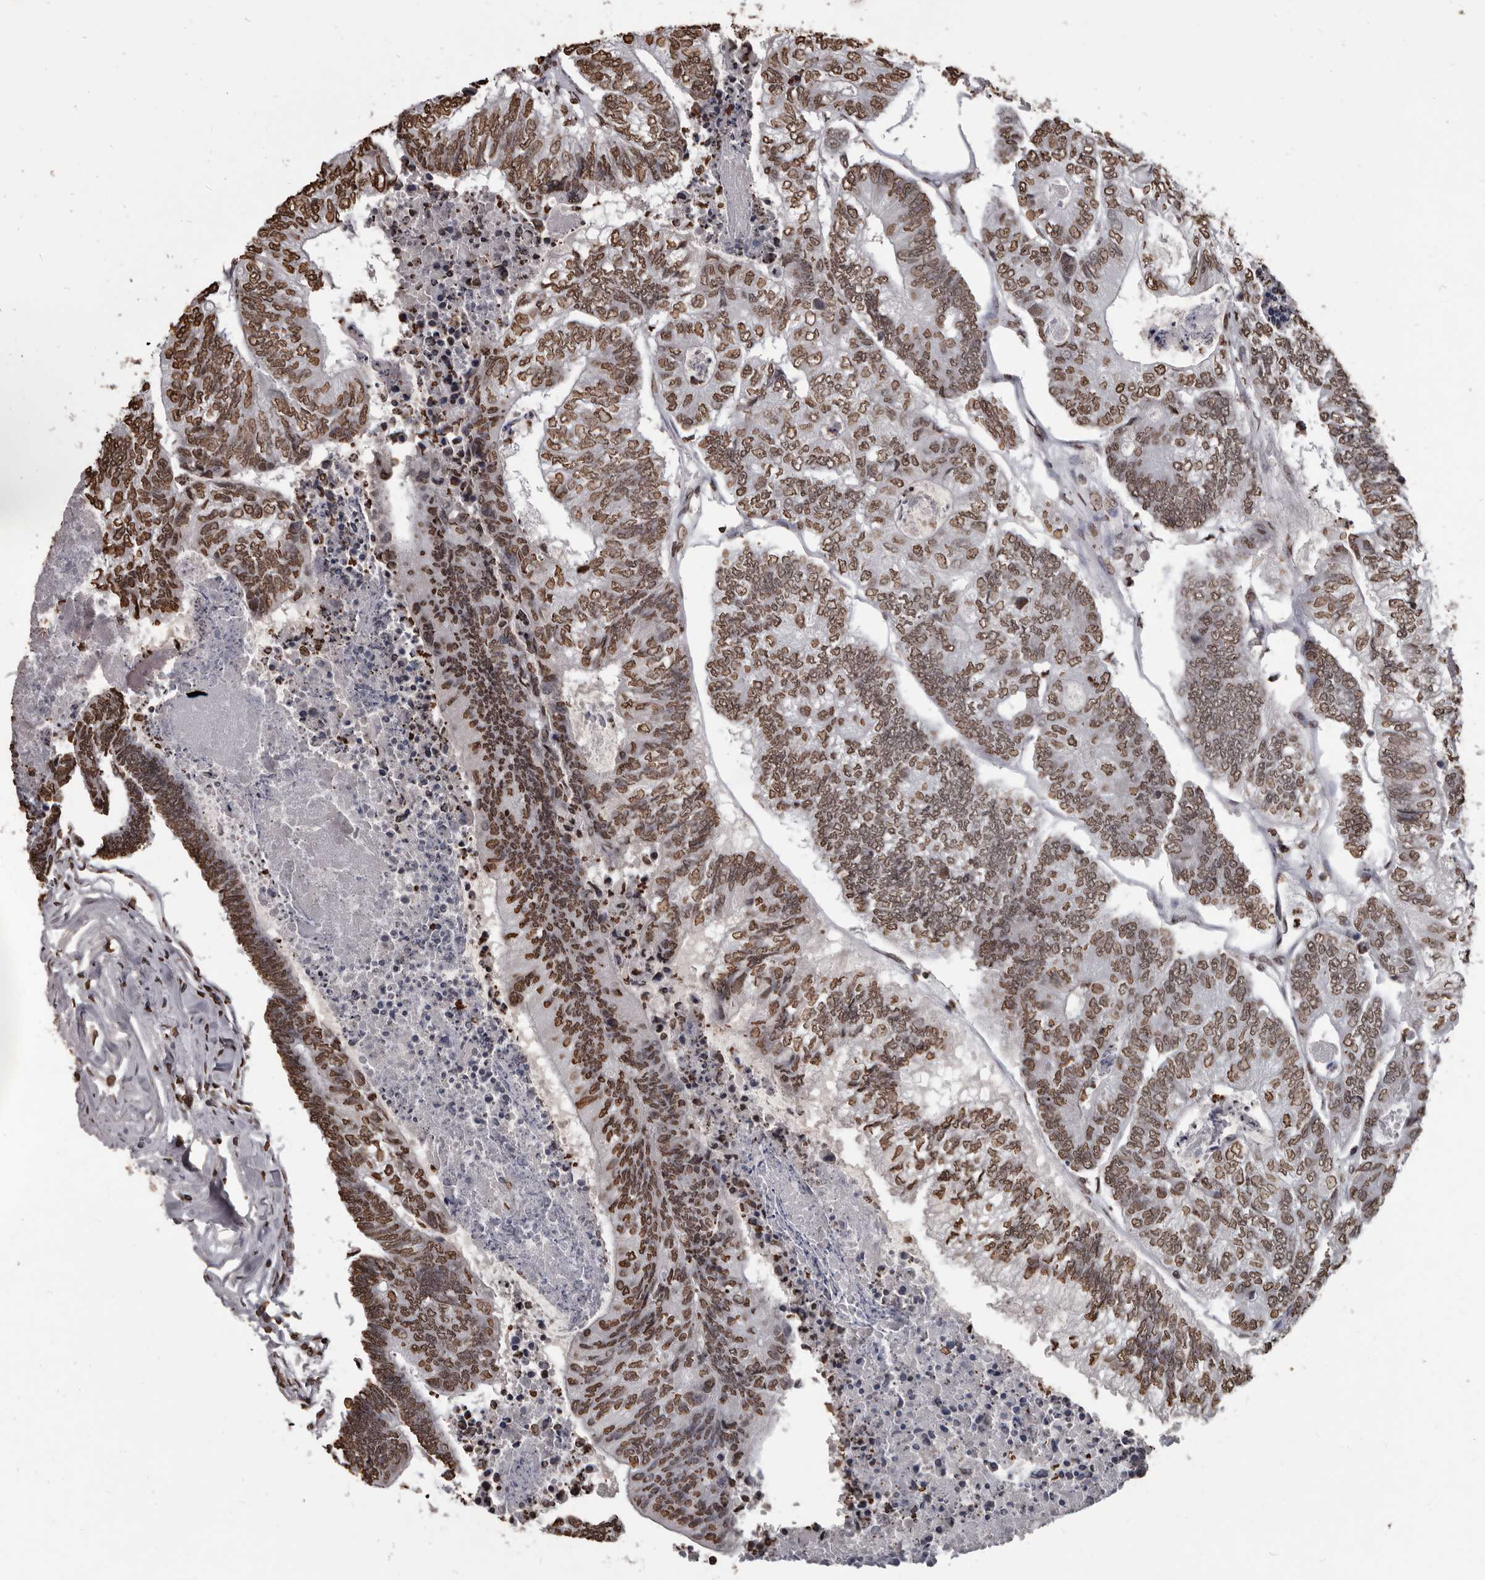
{"staining": {"intensity": "strong", "quantity": ">75%", "location": "cytoplasmic/membranous,nuclear"}, "tissue": "colorectal cancer", "cell_type": "Tumor cells", "image_type": "cancer", "snomed": [{"axis": "morphology", "description": "Adenocarcinoma, NOS"}, {"axis": "topography", "description": "Colon"}], "caption": "Immunohistochemistry (DAB (3,3'-diaminobenzidine)) staining of human colorectal cancer (adenocarcinoma) reveals strong cytoplasmic/membranous and nuclear protein expression in approximately >75% of tumor cells.", "gene": "AHR", "patient": {"sex": "female", "age": 67}}